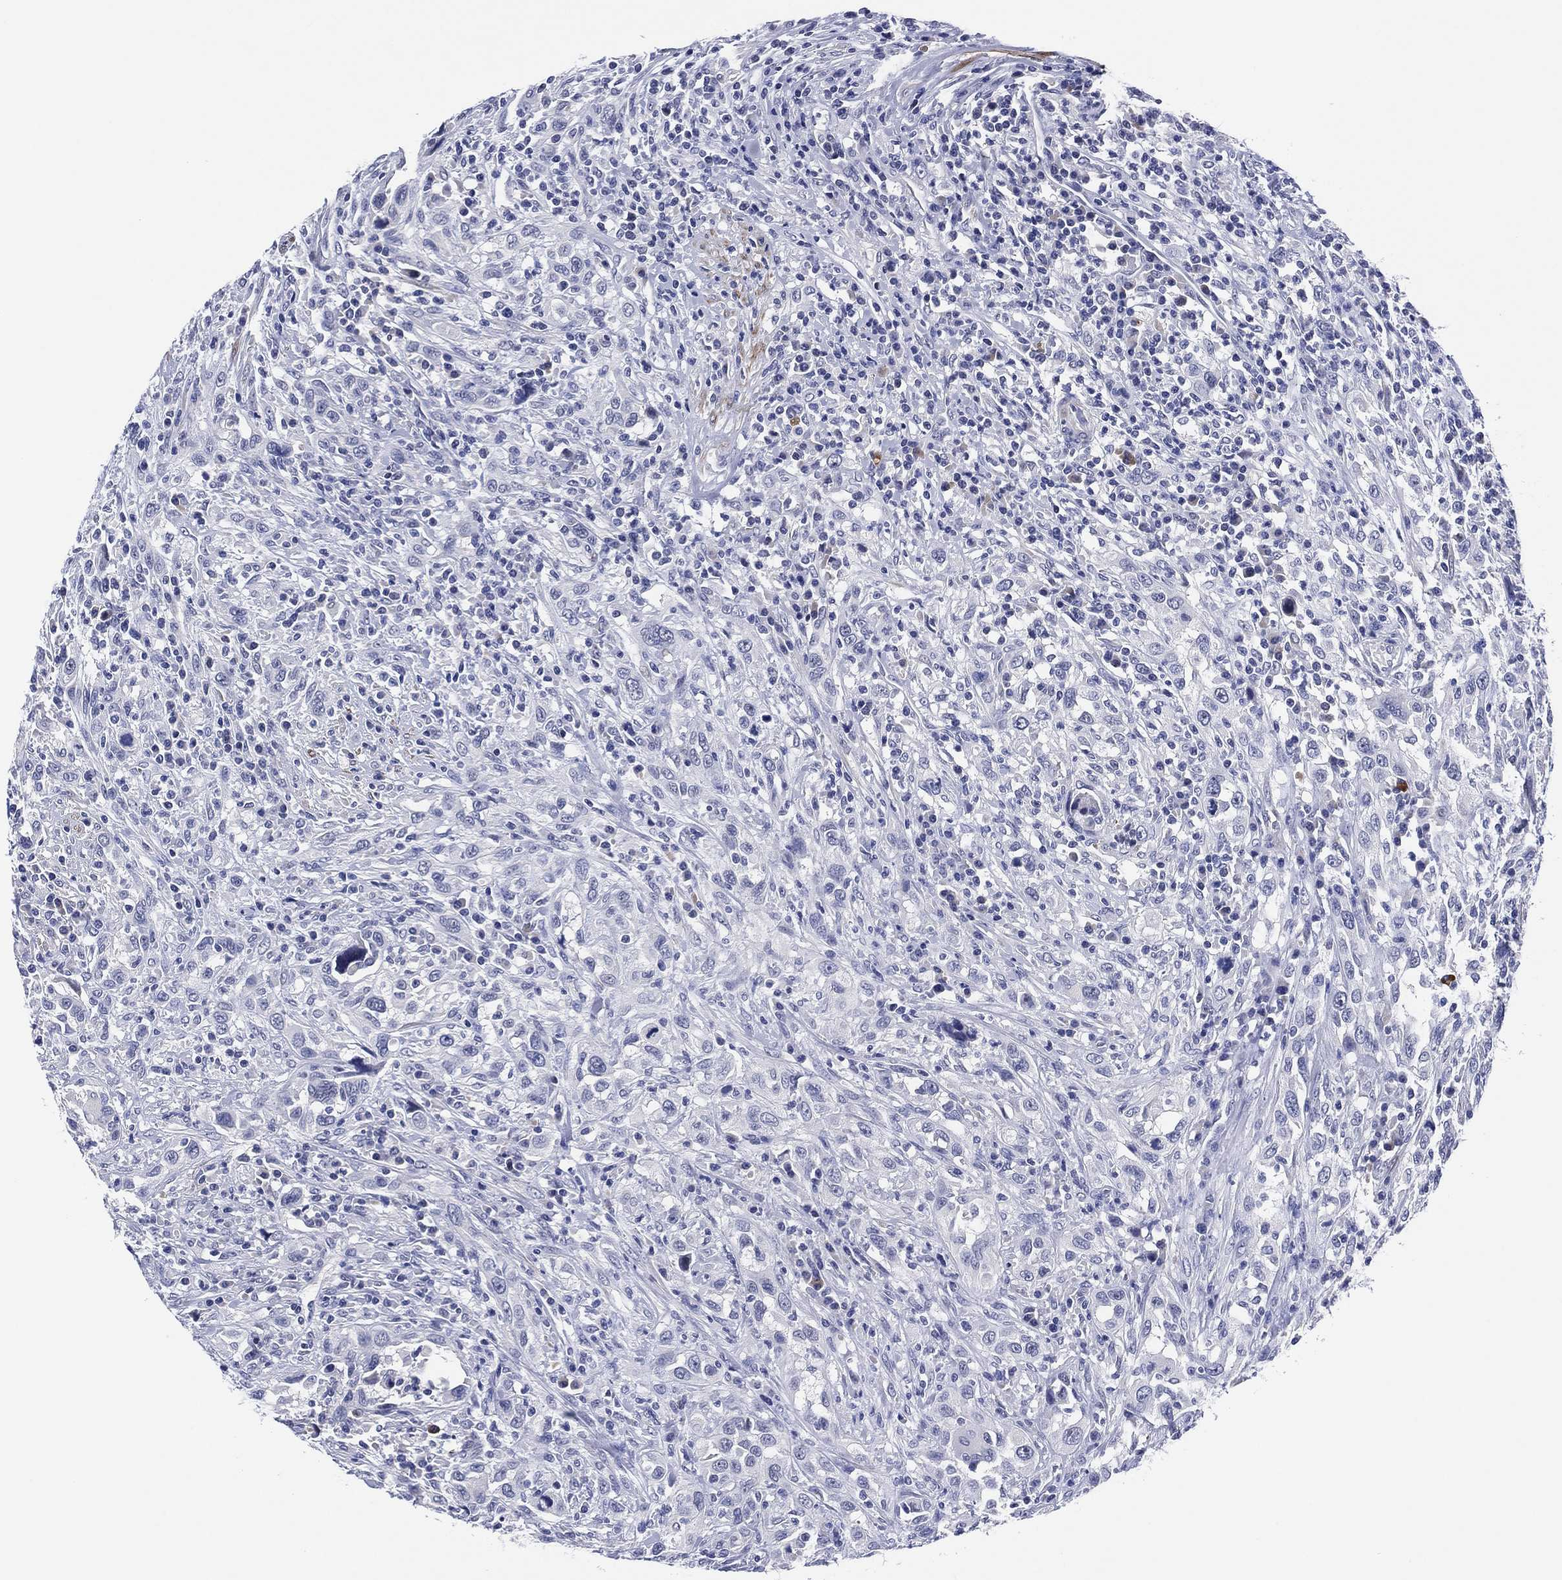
{"staining": {"intensity": "negative", "quantity": "none", "location": "none"}, "tissue": "urothelial cancer", "cell_type": "Tumor cells", "image_type": "cancer", "snomed": [{"axis": "morphology", "description": "Urothelial carcinoma, NOS"}, {"axis": "morphology", "description": "Urothelial carcinoma, High grade"}, {"axis": "topography", "description": "Urinary bladder"}], "caption": "Immunohistochemistry (IHC) image of neoplastic tissue: human urothelial carcinoma (high-grade) stained with DAB displays no significant protein staining in tumor cells. Nuclei are stained in blue.", "gene": "CLIP3", "patient": {"sex": "female", "age": 64}}